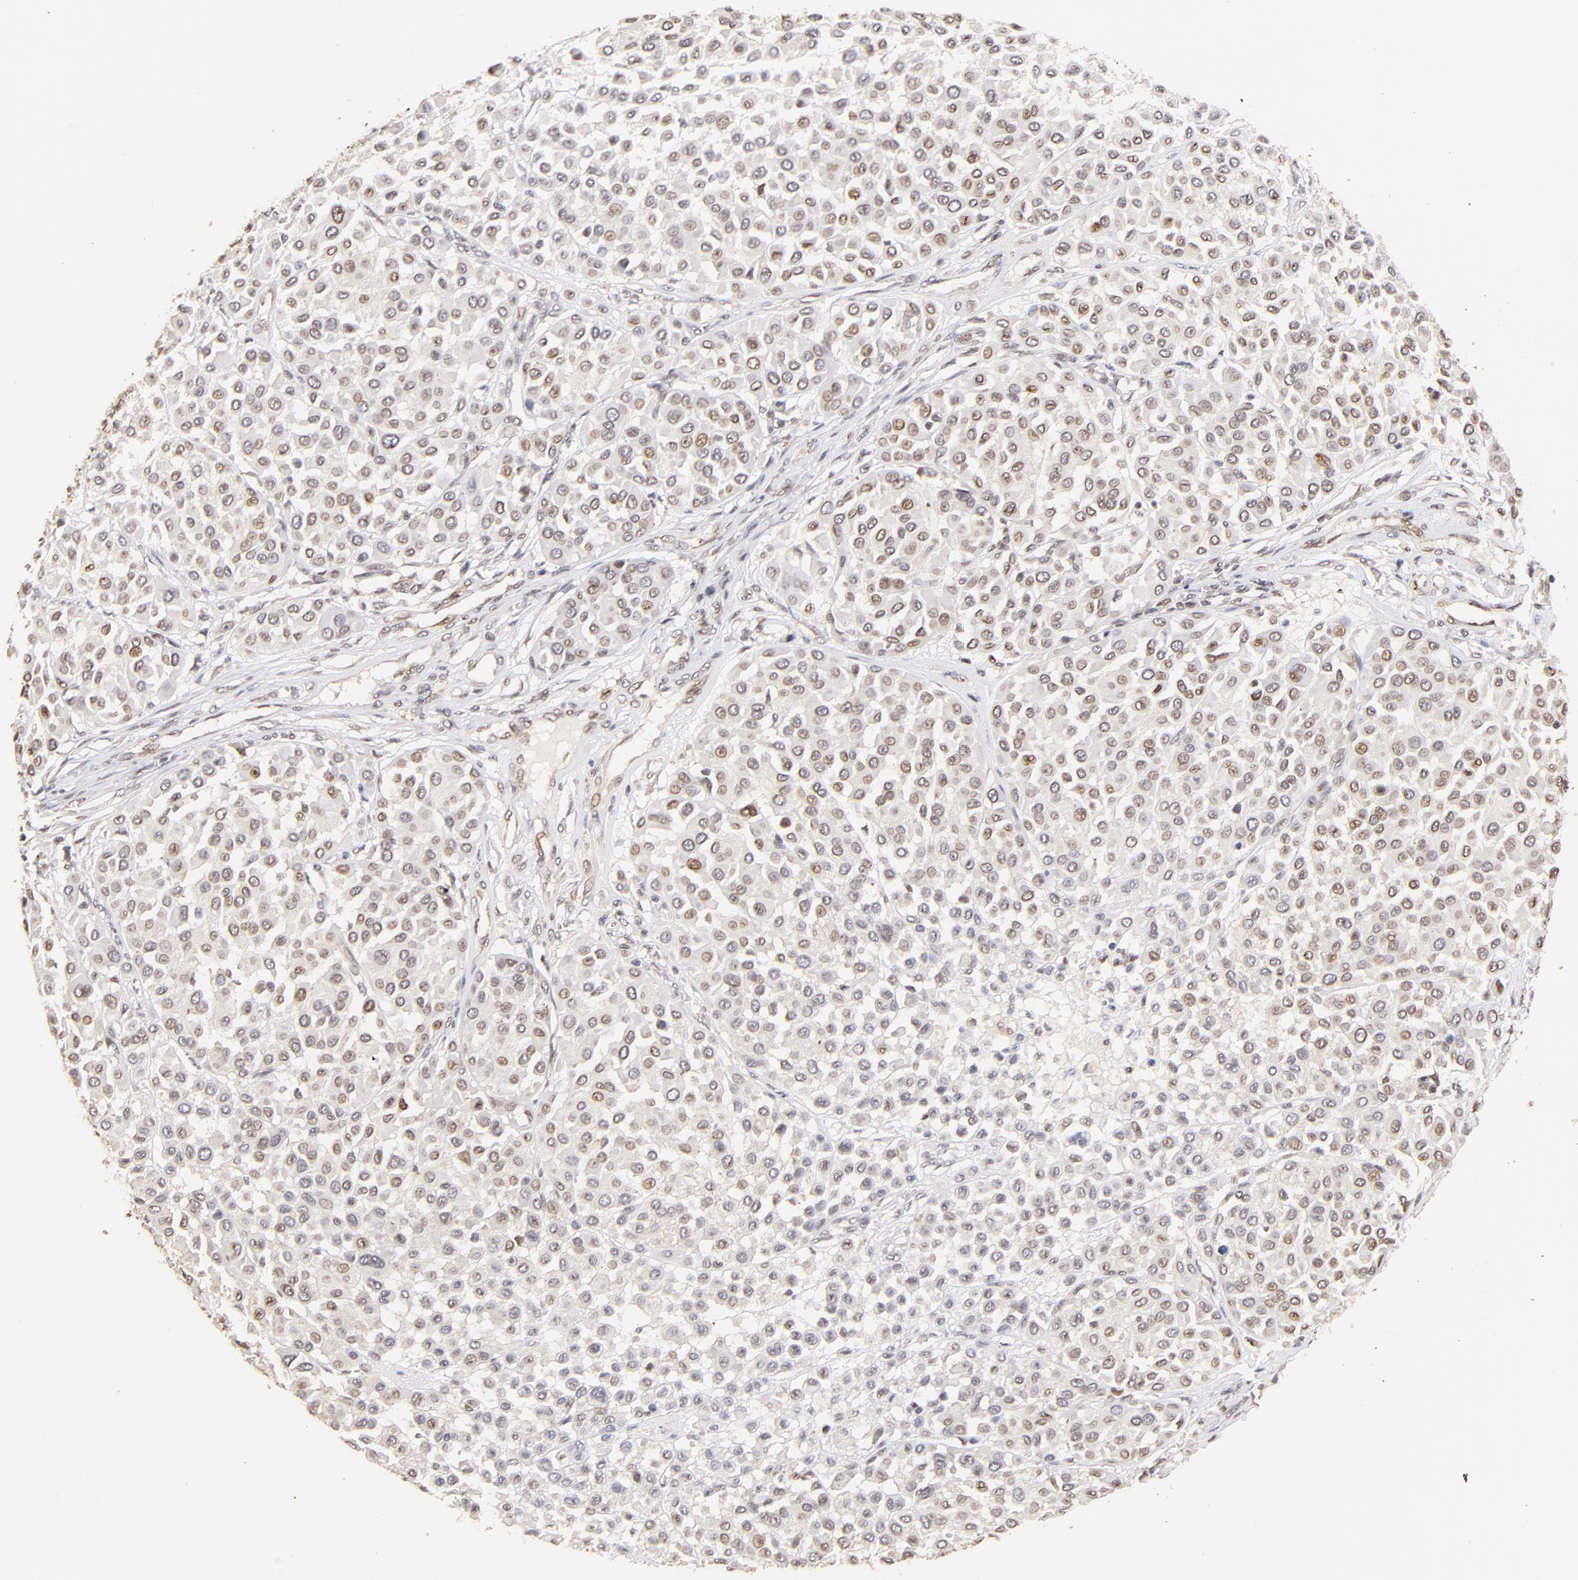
{"staining": {"intensity": "weak", "quantity": "25%-75%", "location": "cytoplasmic/membranous,nuclear"}, "tissue": "melanoma", "cell_type": "Tumor cells", "image_type": "cancer", "snomed": [{"axis": "morphology", "description": "Malignant melanoma, Metastatic site"}, {"axis": "topography", "description": "Soft tissue"}], "caption": "Malignant melanoma (metastatic site) tissue exhibits weak cytoplasmic/membranous and nuclear positivity in about 25%-75% of tumor cells, visualized by immunohistochemistry.", "gene": "ZFP92", "patient": {"sex": "male", "age": 41}}